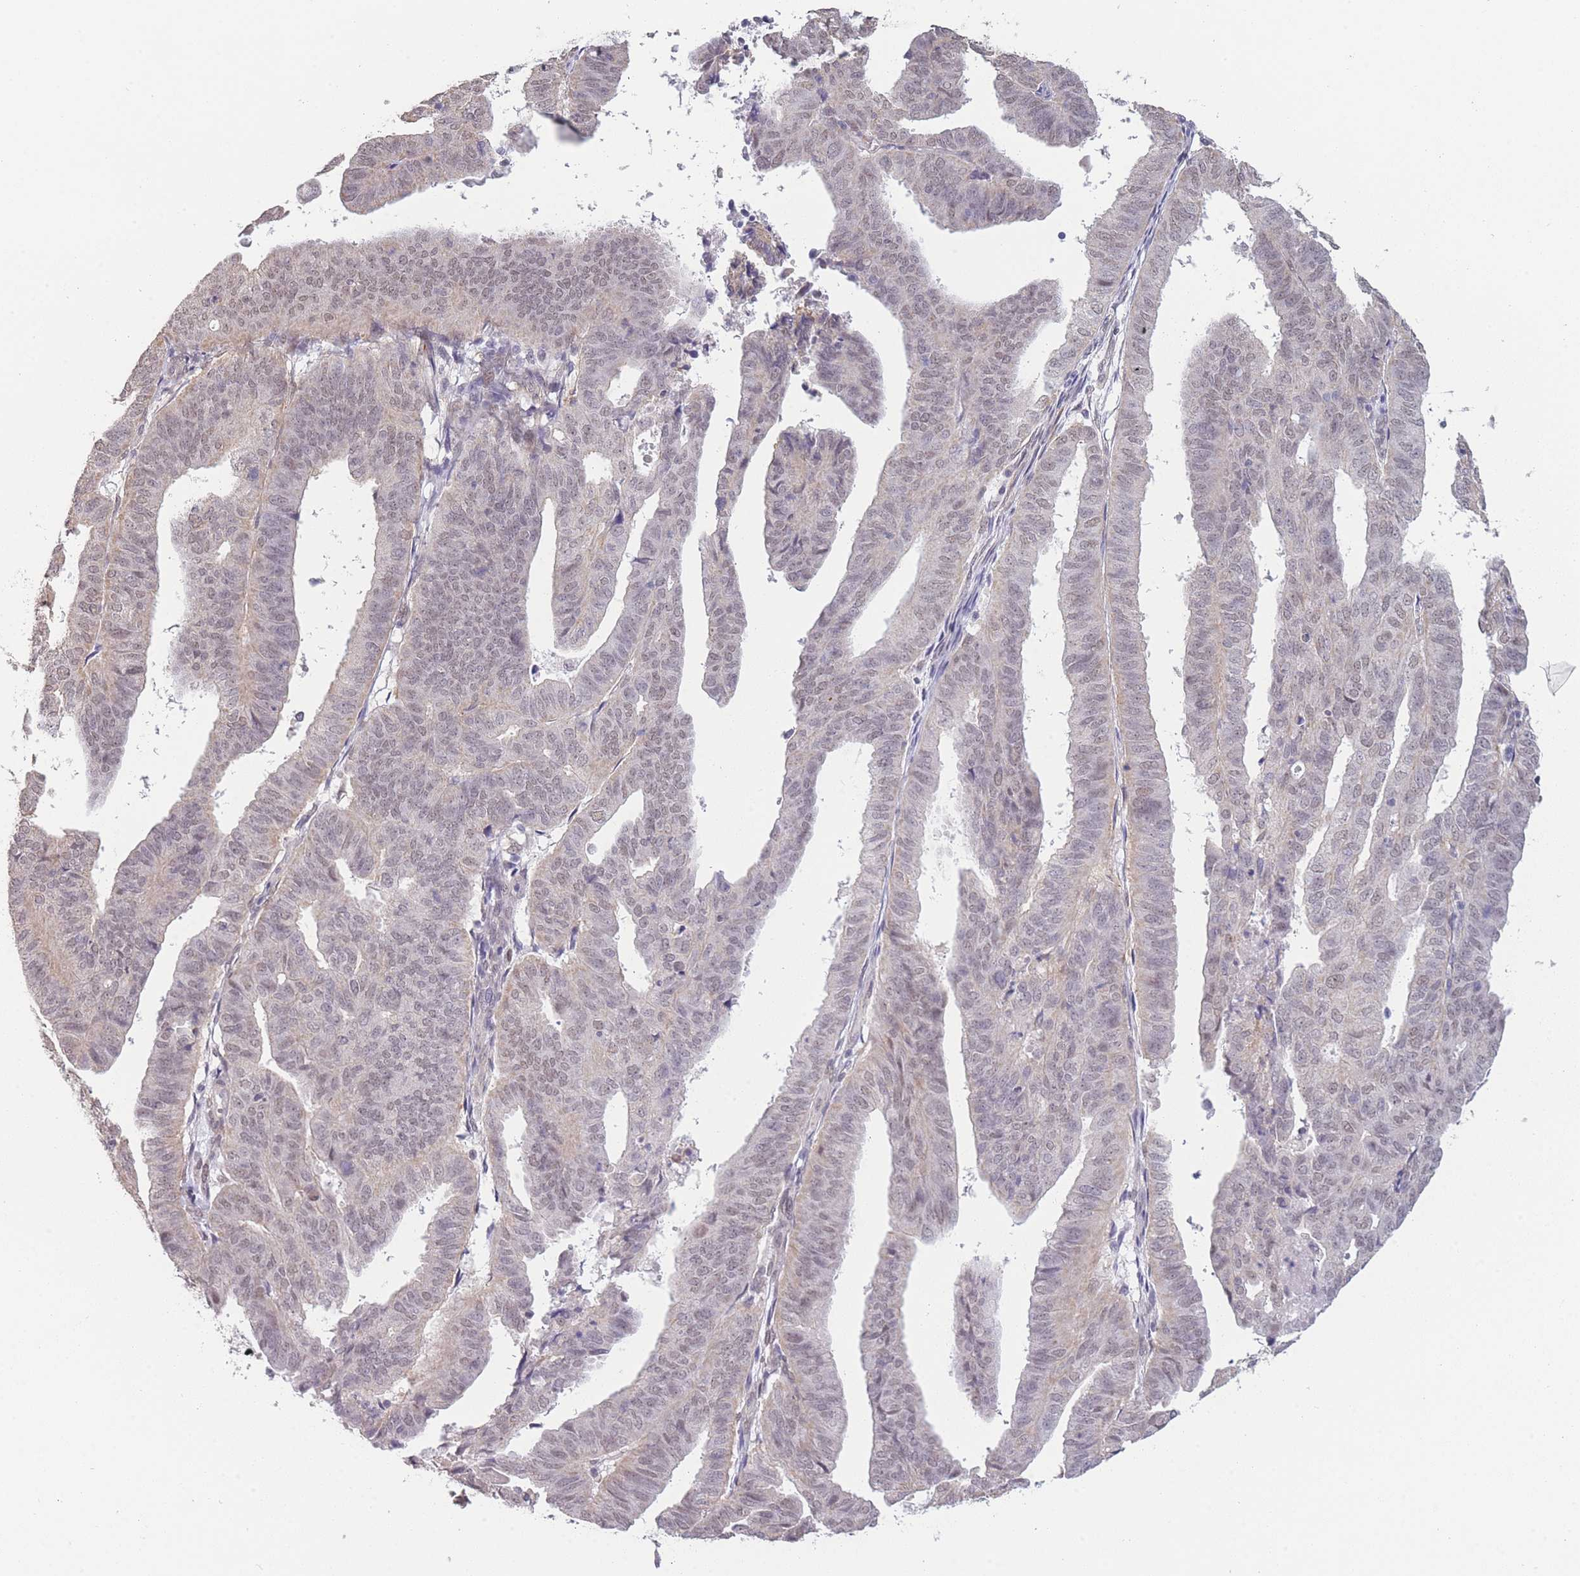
{"staining": {"intensity": "weak", "quantity": "<25%", "location": "nuclear"}, "tissue": "endometrial cancer", "cell_type": "Tumor cells", "image_type": "cancer", "snomed": [{"axis": "morphology", "description": "Adenocarcinoma, NOS"}, {"axis": "topography", "description": "Uterus"}], "caption": "Tumor cells show no significant expression in endometrial cancer.", "gene": "SIN3B", "patient": {"sex": "female", "age": 77}}